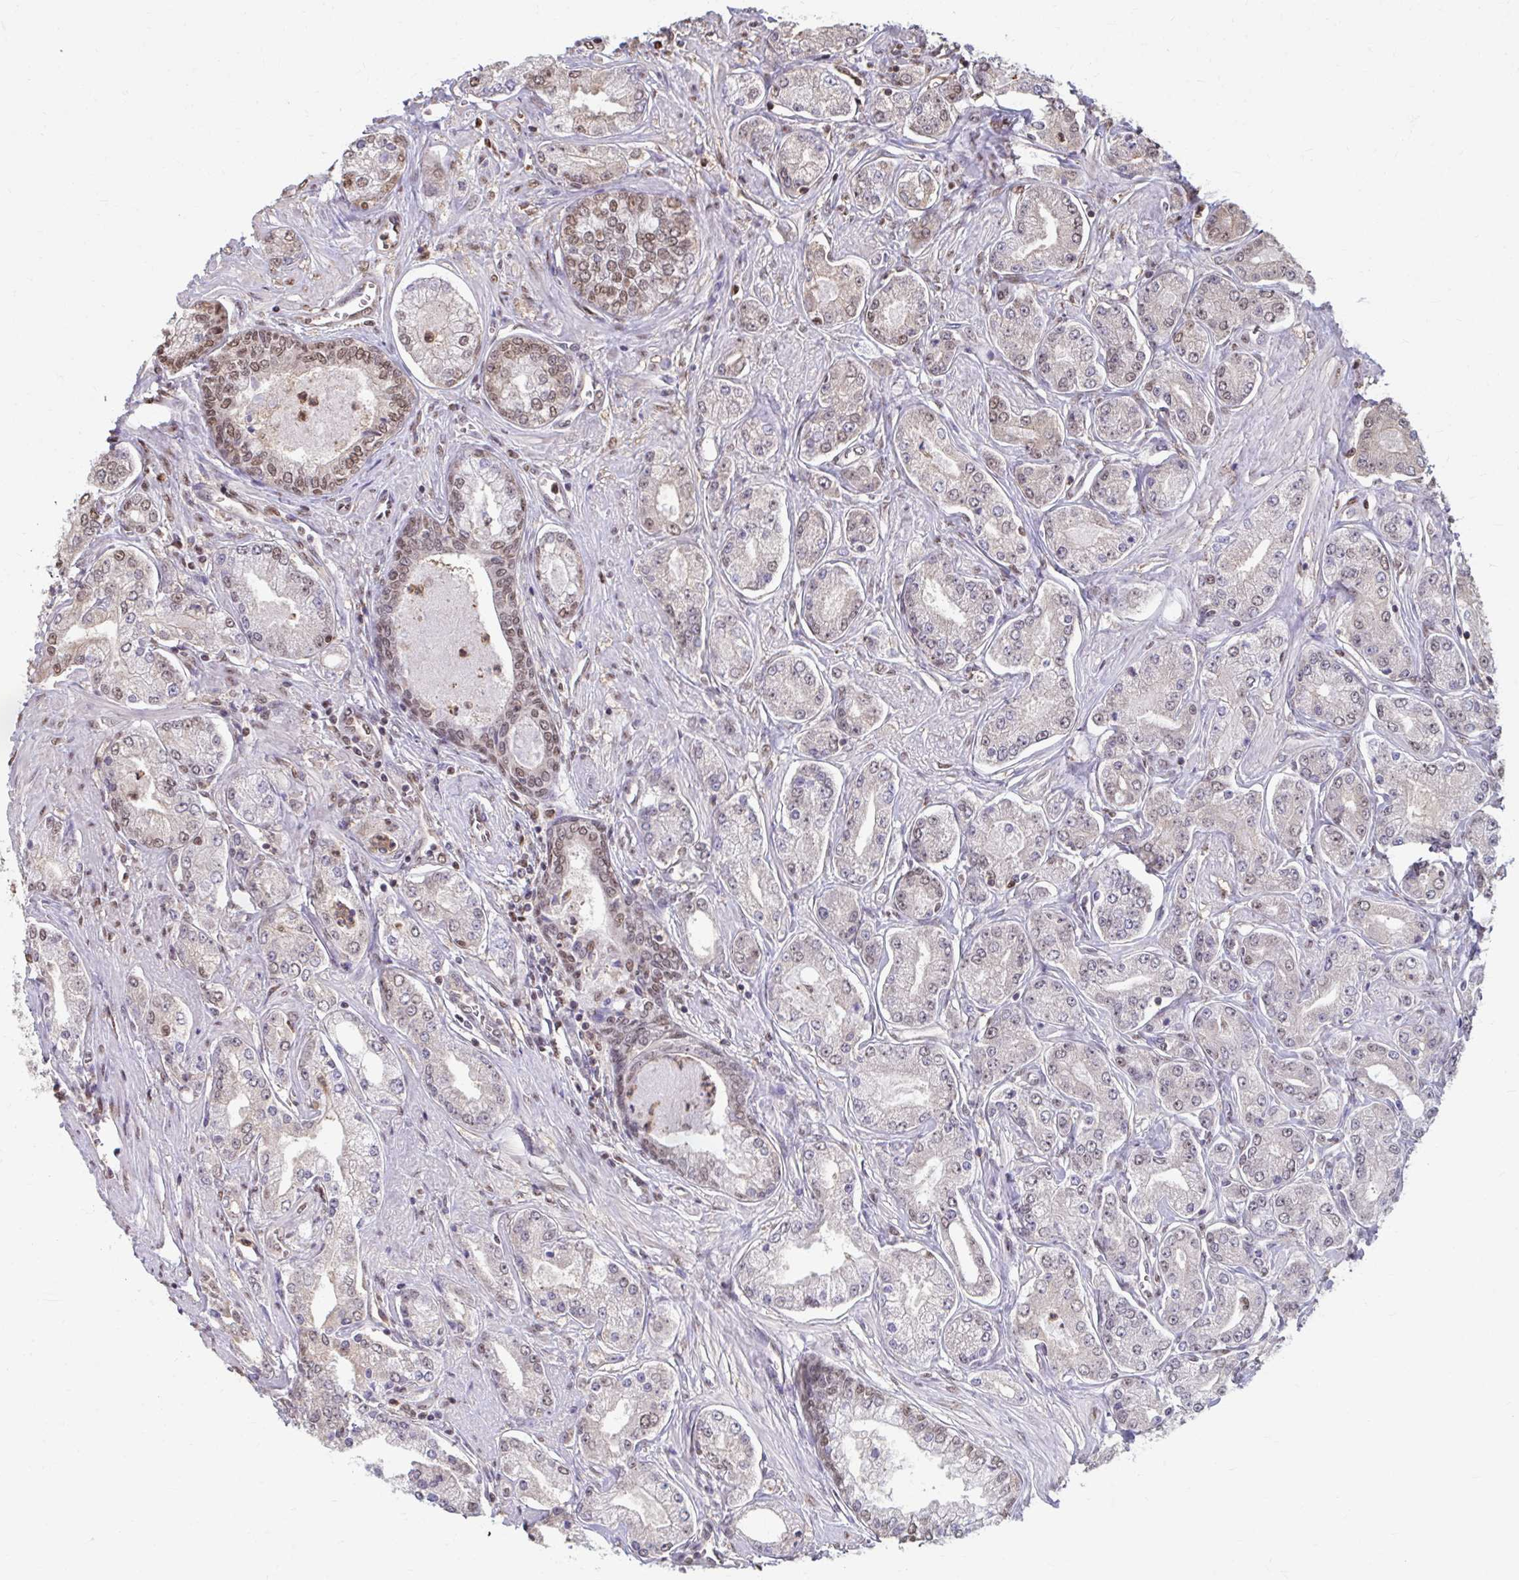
{"staining": {"intensity": "moderate", "quantity": "<25%", "location": "nuclear"}, "tissue": "prostate cancer", "cell_type": "Tumor cells", "image_type": "cancer", "snomed": [{"axis": "morphology", "description": "Adenocarcinoma, High grade"}, {"axis": "topography", "description": "Prostate"}], "caption": "This is an image of IHC staining of prostate cancer (adenocarcinoma (high-grade)), which shows moderate positivity in the nuclear of tumor cells.", "gene": "ING4", "patient": {"sex": "male", "age": 66}}